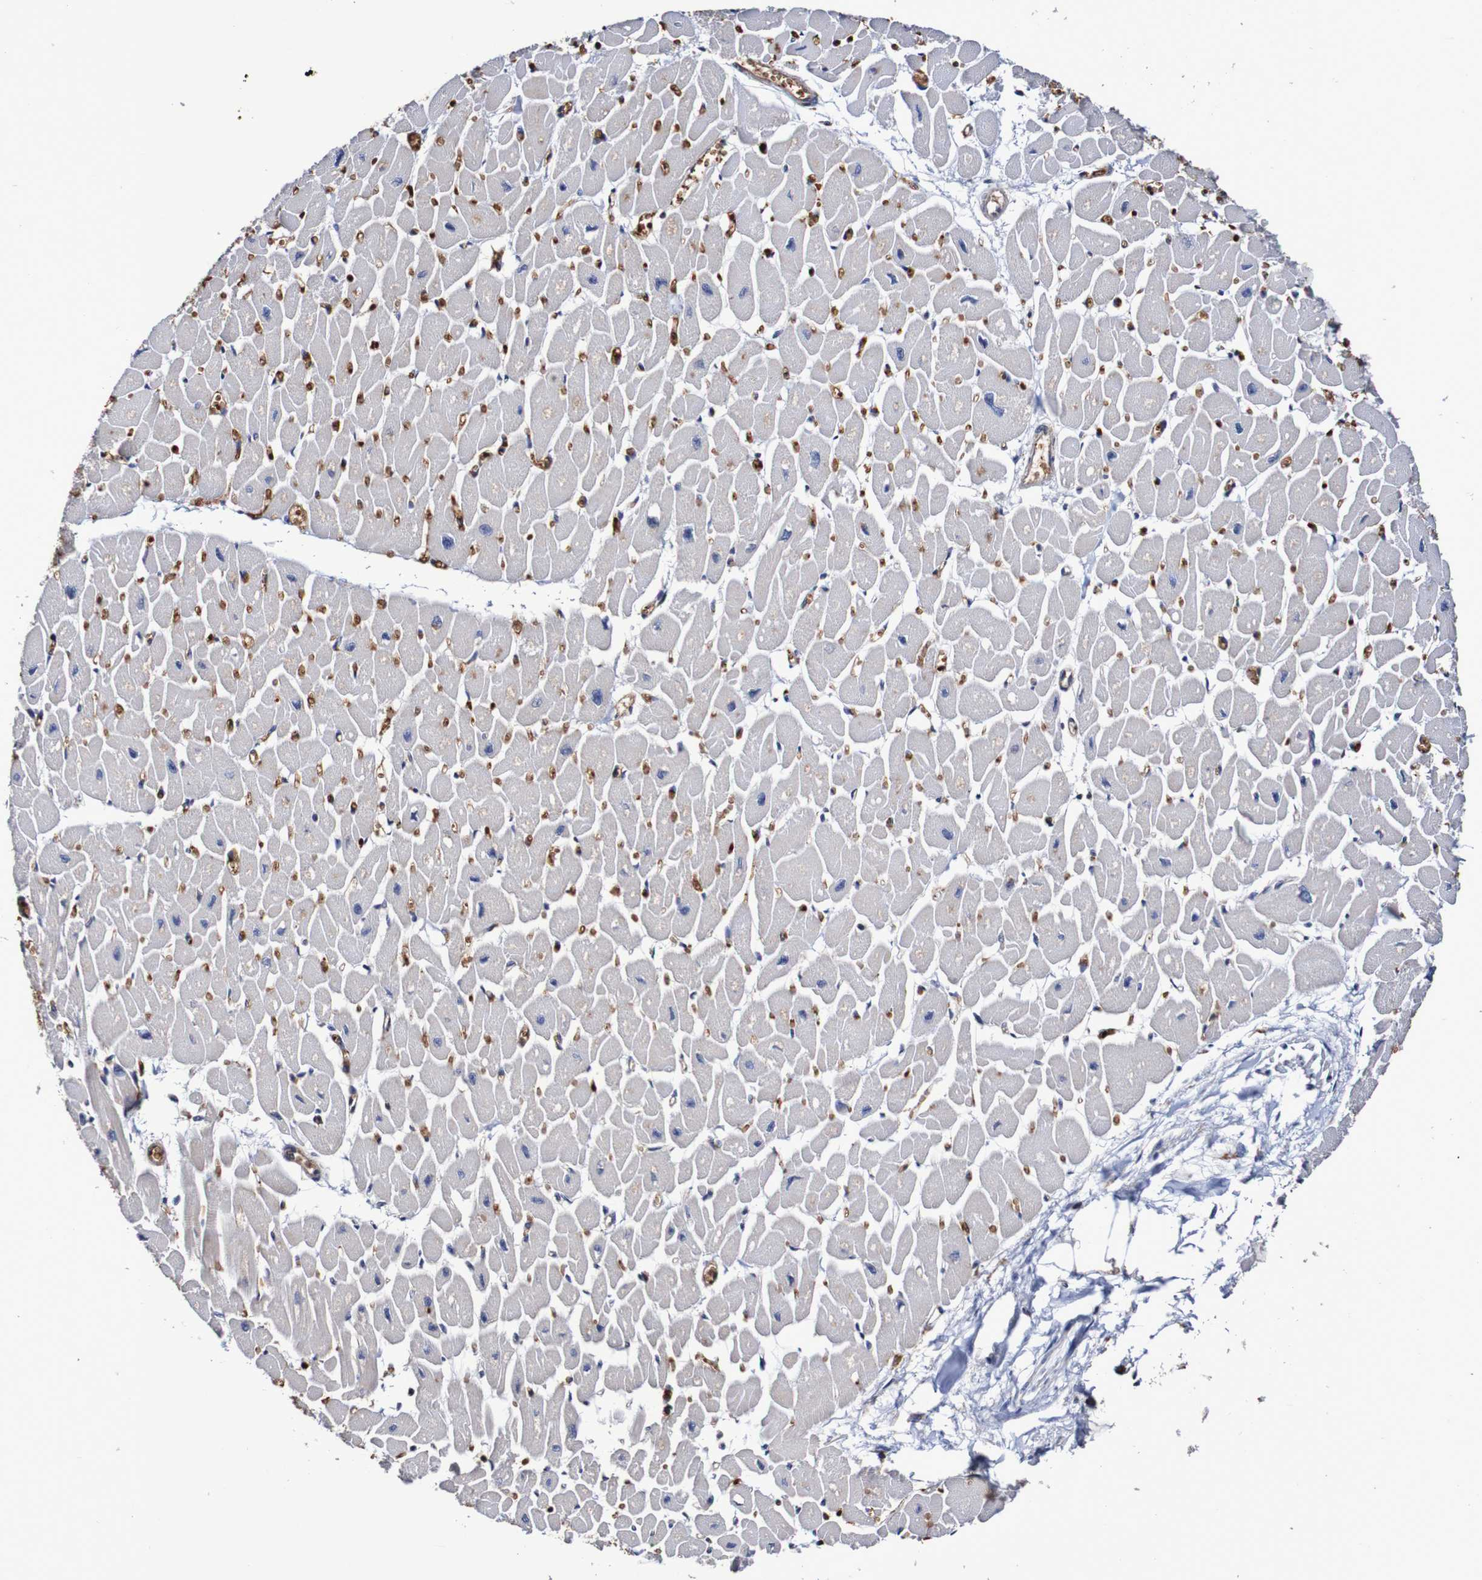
{"staining": {"intensity": "negative", "quantity": "none", "location": "none"}, "tissue": "heart muscle", "cell_type": "Cardiomyocytes", "image_type": "normal", "snomed": [{"axis": "morphology", "description": "Normal tissue, NOS"}, {"axis": "topography", "description": "Heart"}], "caption": "This is a photomicrograph of immunohistochemistry staining of benign heart muscle, which shows no expression in cardiomyocytes. The staining is performed using DAB (3,3'-diaminobenzidine) brown chromogen with nuclei counter-stained in using hematoxylin.", "gene": "WNT4", "patient": {"sex": "female", "age": 54}}